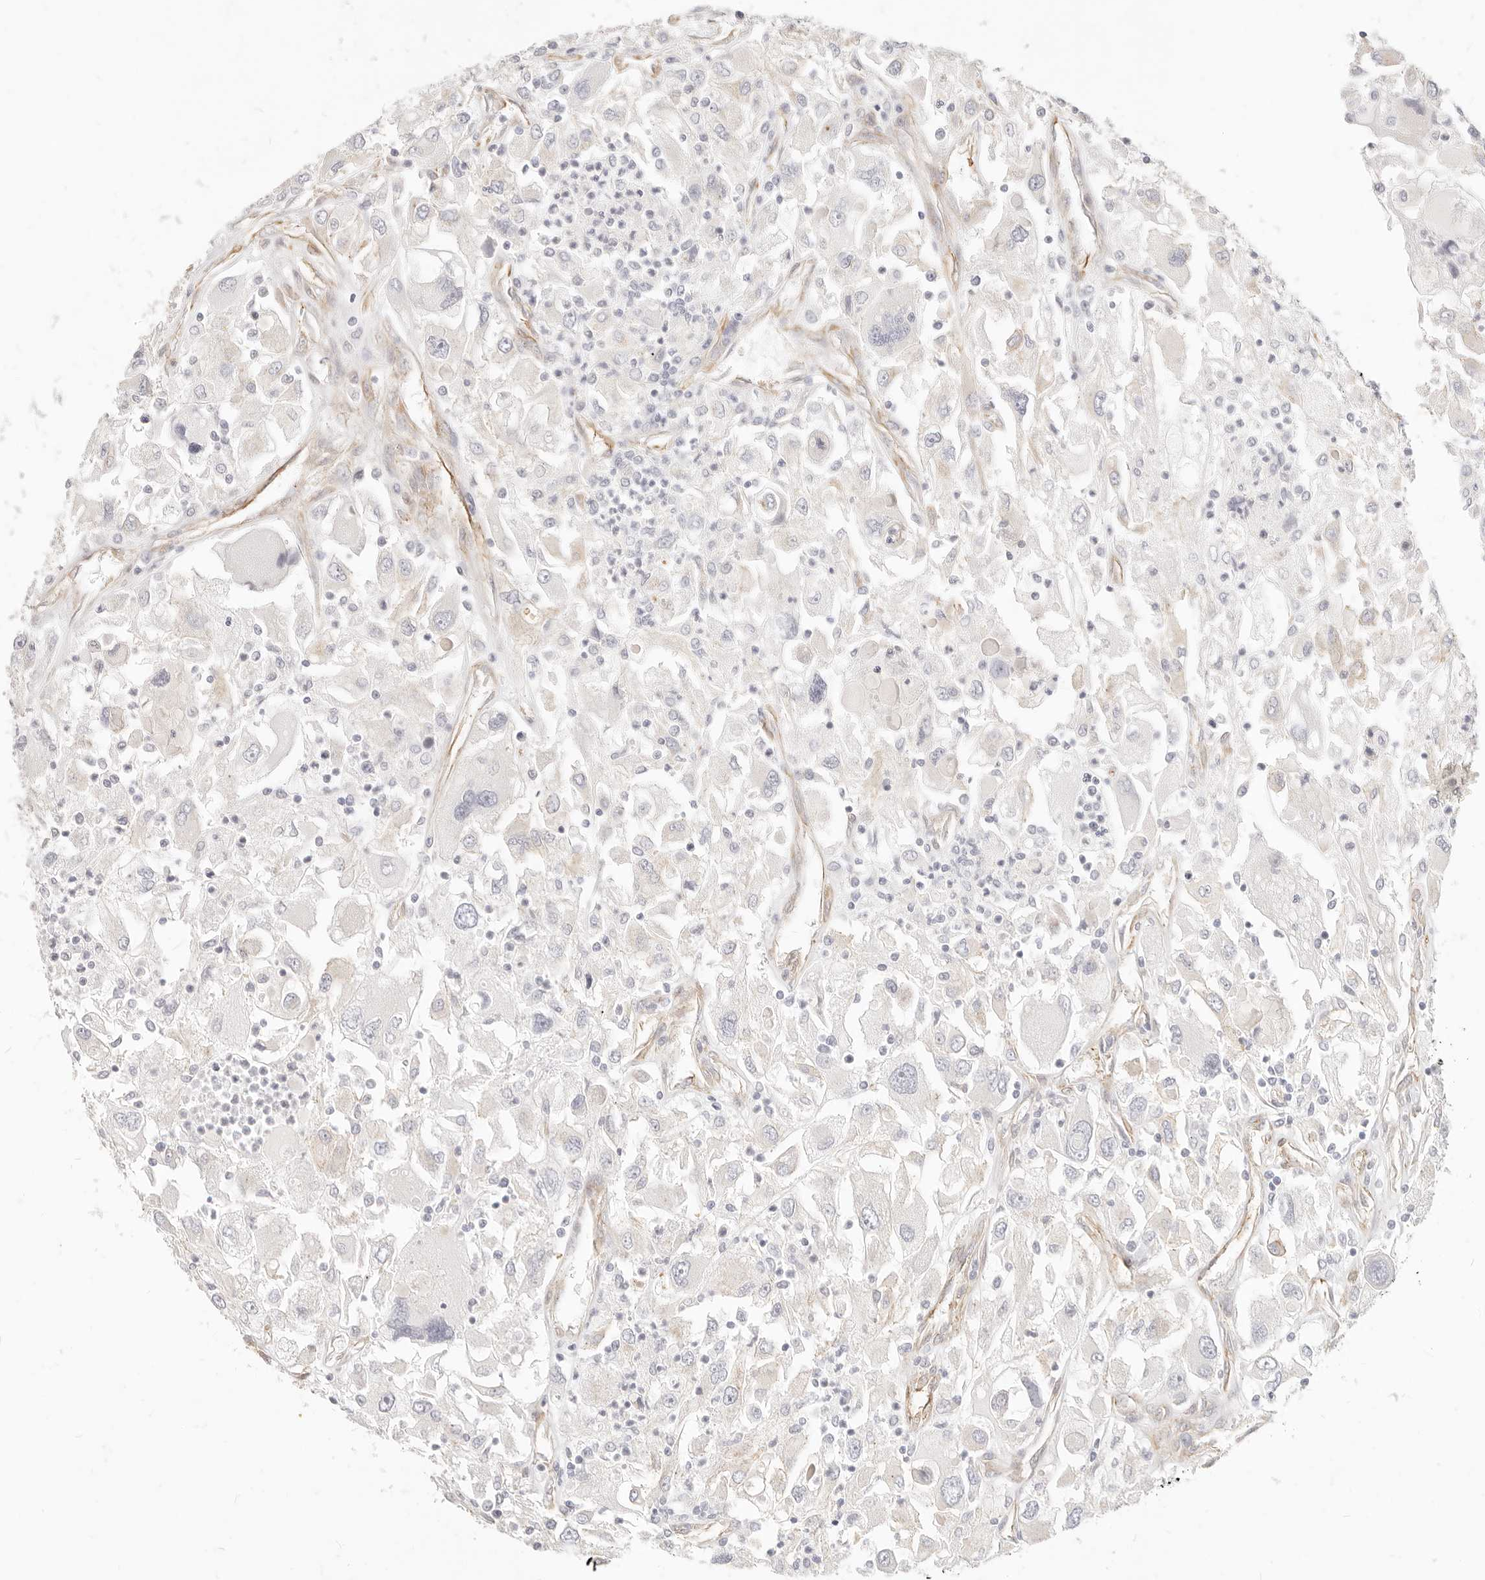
{"staining": {"intensity": "negative", "quantity": "none", "location": "none"}, "tissue": "renal cancer", "cell_type": "Tumor cells", "image_type": "cancer", "snomed": [{"axis": "morphology", "description": "Adenocarcinoma, NOS"}, {"axis": "topography", "description": "Kidney"}], "caption": "An immunohistochemistry micrograph of renal cancer (adenocarcinoma) is shown. There is no staining in tumor cells of renal cancer (adenocarcinoma).", "gene": "NUS1", "patient": {"sex": "female", "age": 52}}